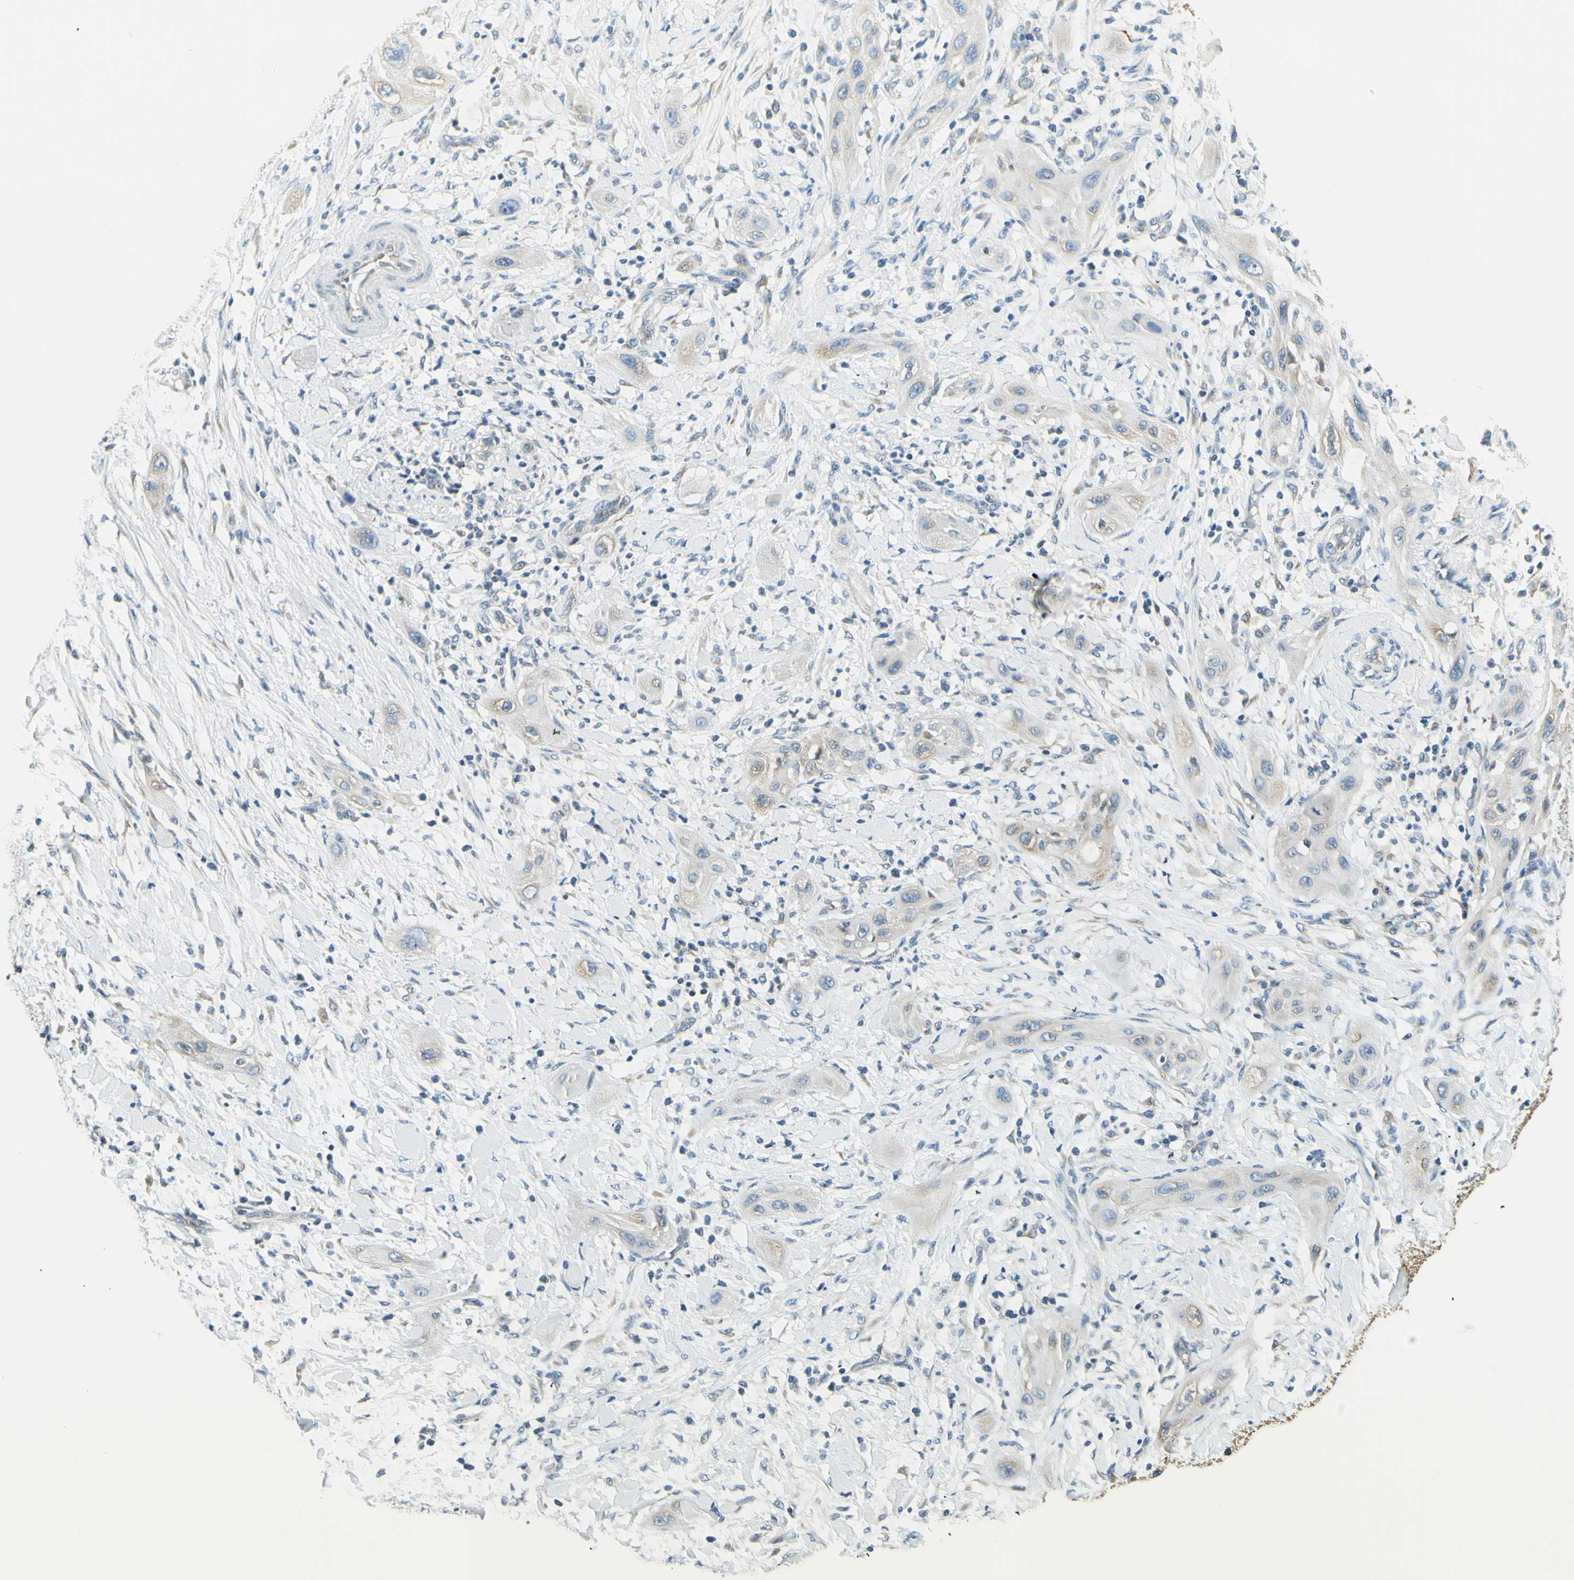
{"staining": {"intensity": "weak", "quantity": "<25%", "location": "cytoplasmic/membranous"}, "tissue": "lung cancer", "cell_type": "Tumor cells", "image_type": "cancer", "snomed": [{"axis": "morphology", "description": "Squamous cell carcinoma, NOS"}, {"axis": "topography", "description": "Lung"}], "caption": "This is an immunohistochemistry (IHC) image of lung cancer (squamous cell carcinoma). There is no staining in tumor cells.", "gene": "IGDCC4", "patient": {"sex": "female", "age": 47}}